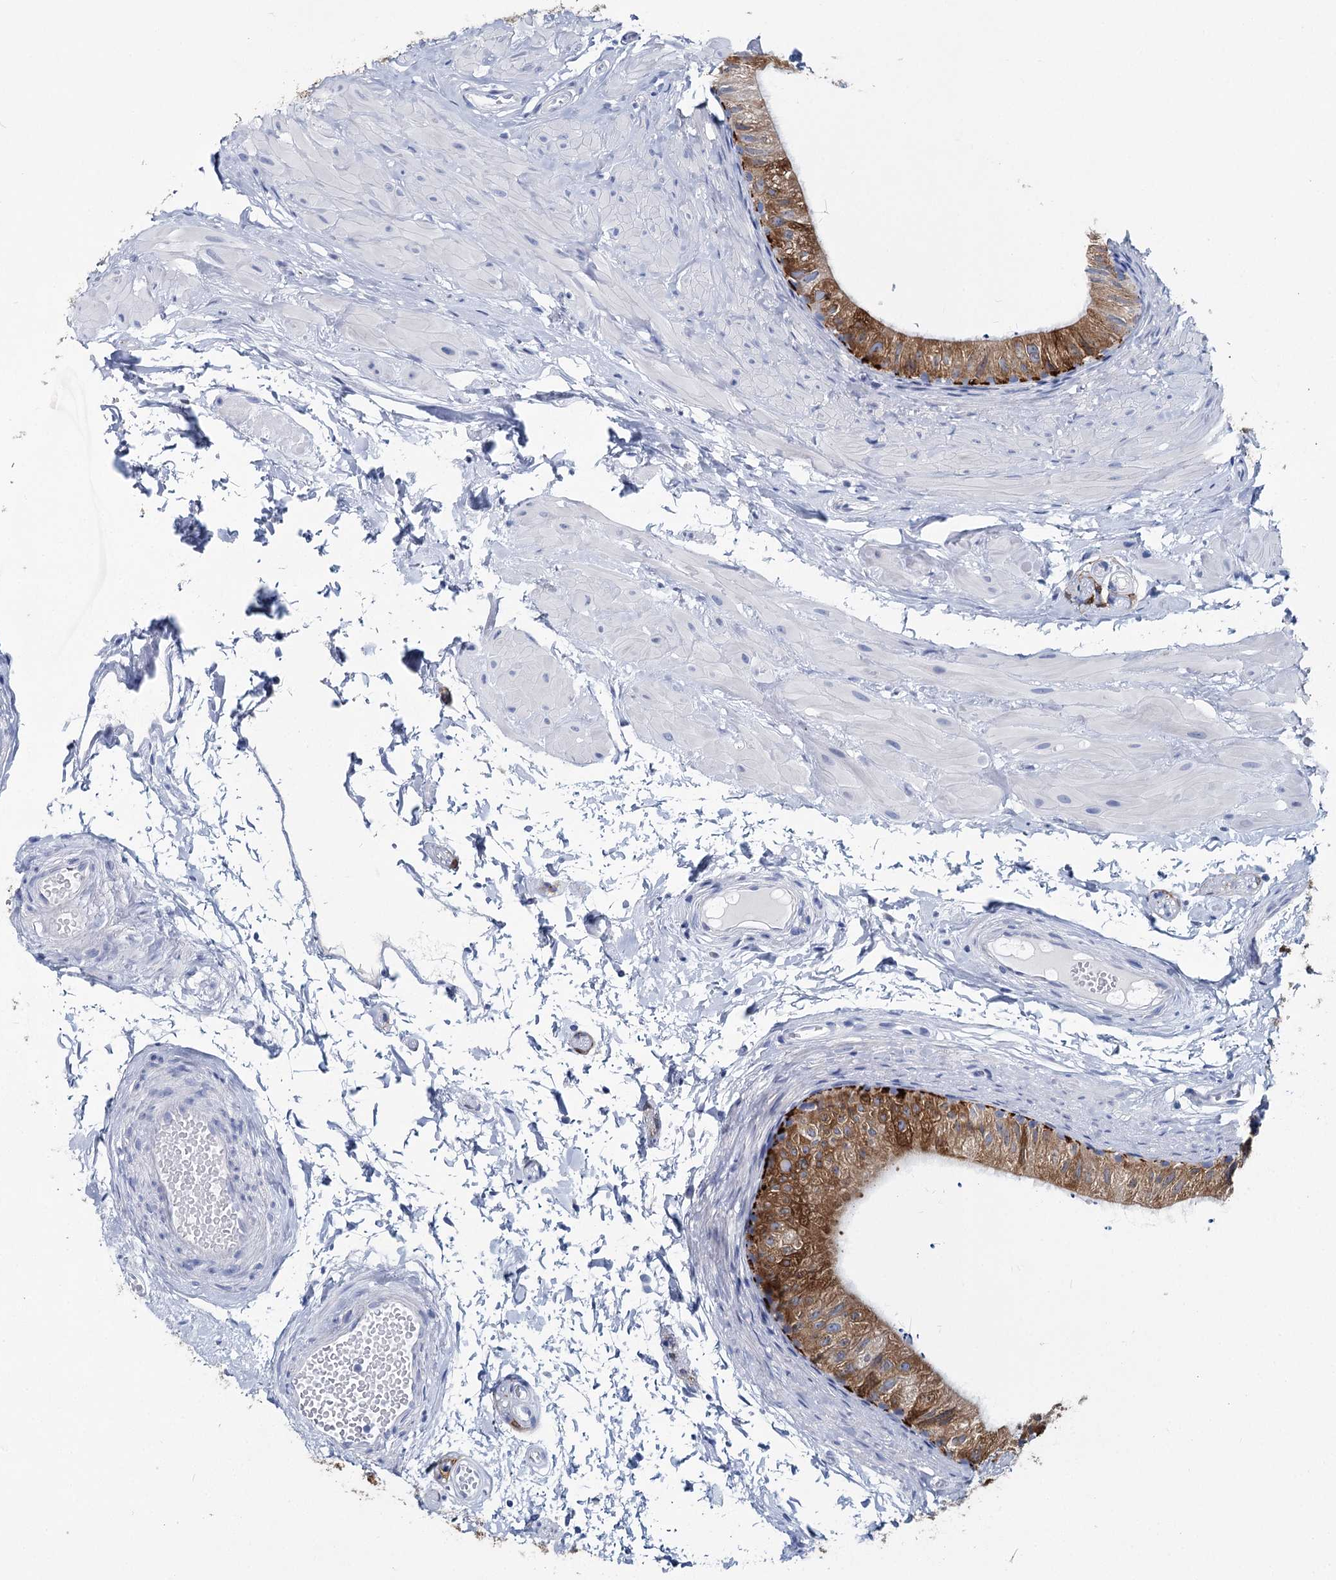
{"staining": {"intensity": "strong", "quantity": ">75%", "location": "cytoplasmic/membranous"}, "tissue": "epididymis", "cell_type": "Glandular cells", "image_type": "normal", "snomed": [{"axis": "morphology", "description": "Normal tissue, NOS"}, {"axis": "topography", "description": "Epididymis"}], "caption": "Immunohistochemical staining of unremarkable human epididymis demonstrates high levels of strong cytoplasmic/membranous positivity in approximately >75% of glandular cells.", "gene": "METTL7B", "patient": {"sex": "male", "age": 50}}